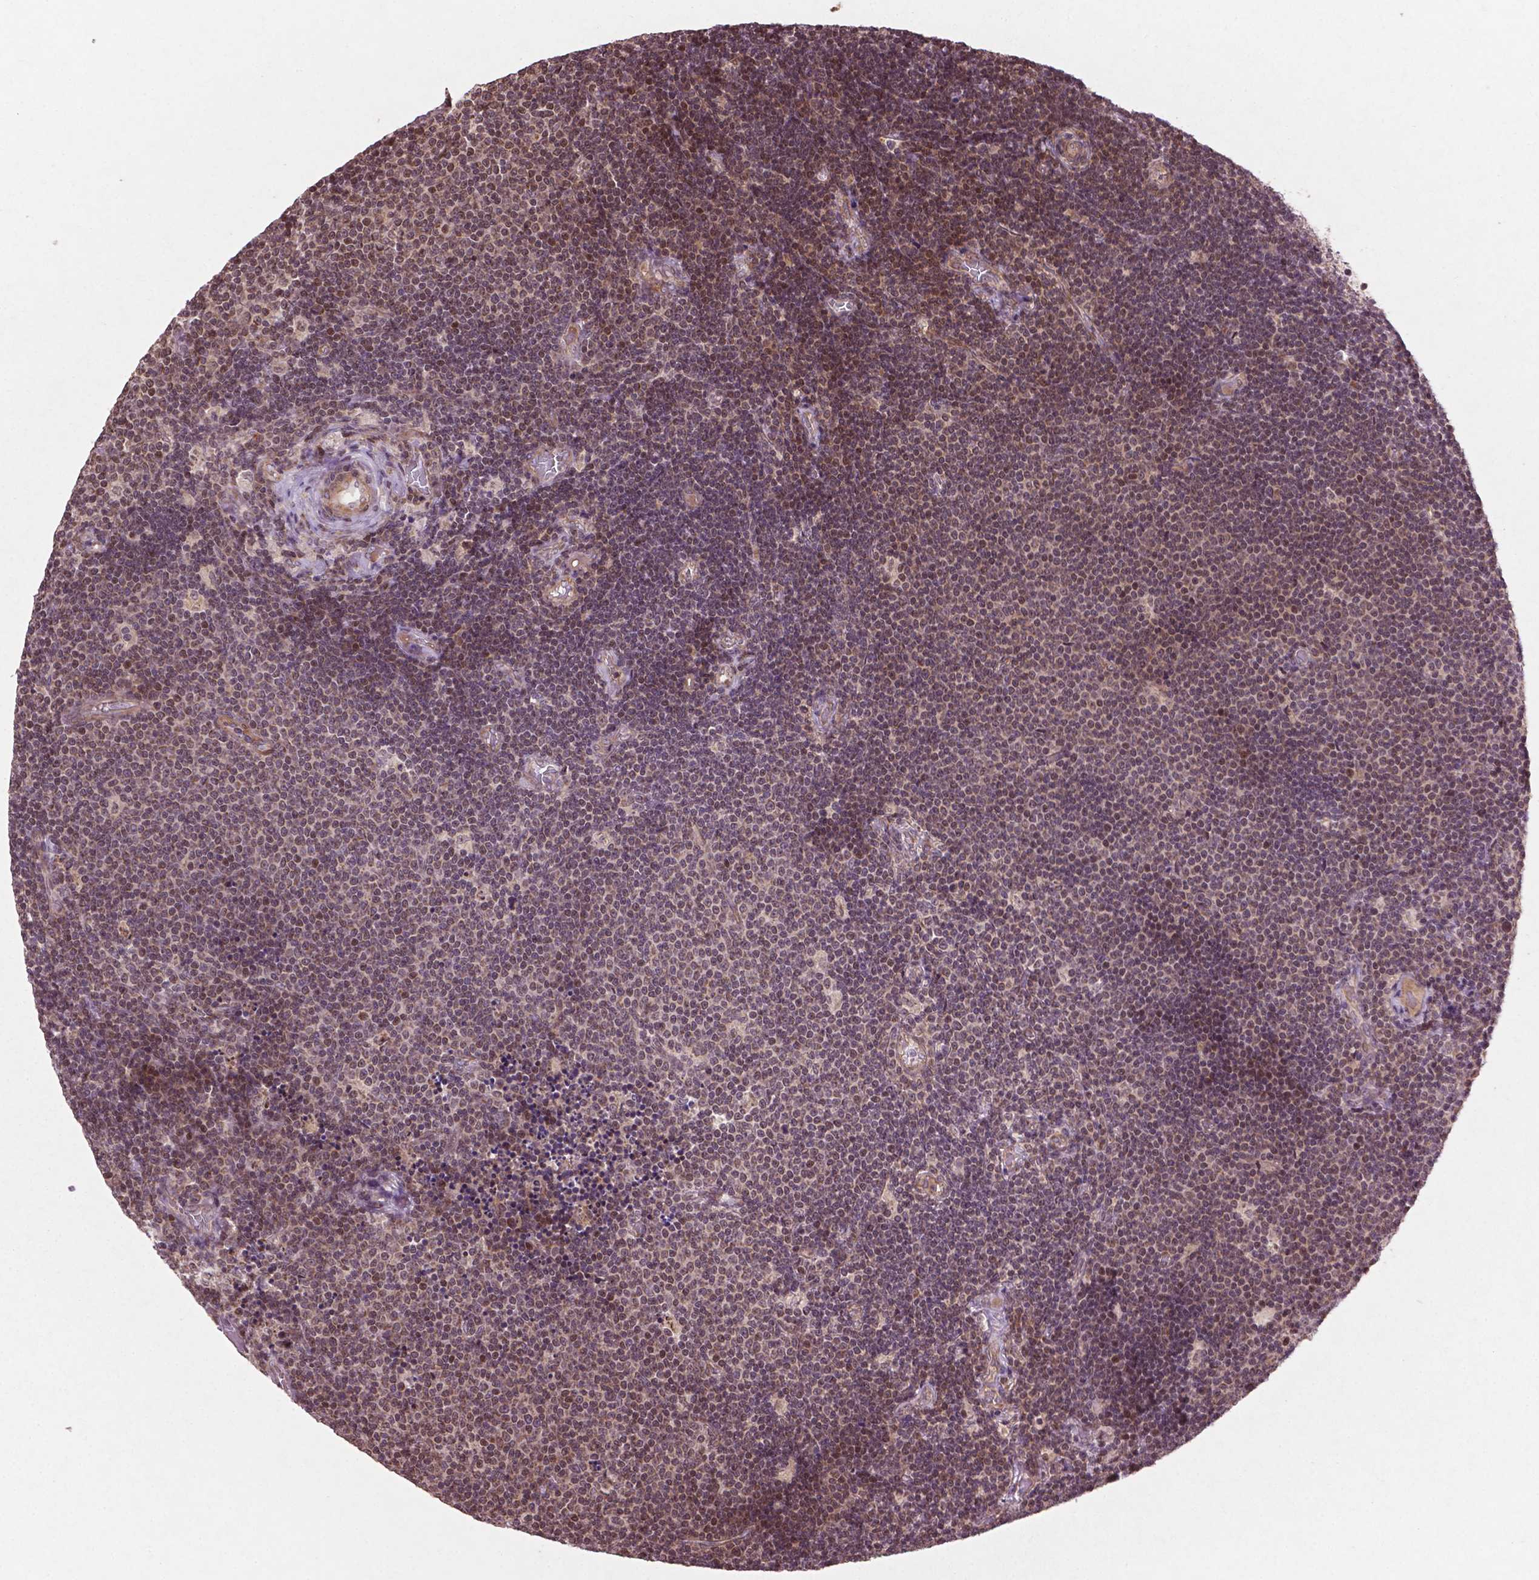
{"staining": {"intensity": "moderate", "quantity": "25%-75%", "location": "cytoplasmic/membranous,nuclear"}, "tissue": "lymphoma", "cell_type": "Tumor cells", "image_type": "cancer", "snomed": [{"axis": "morphology", "description": "Malignant lymphoma, non-Hodgkin's type, Low grade"}, {"axis": "topography", "description": "Brain"}], "caption": "A histopathology image of low-grade malignant lymphoma, non-Hodgkin's type stained for a protein demonstrates moderate cytoplasmic/membranous and nuclear brown staining in tumor cells. The staining was performed using DAB (3,3'-diaminobenzidine), with brown indicating positive protein expression. Nuclei are stained blue with hematoxylin.", "gene": "B3GALNT2", "patient": {"sex": "female", "age": 66}}